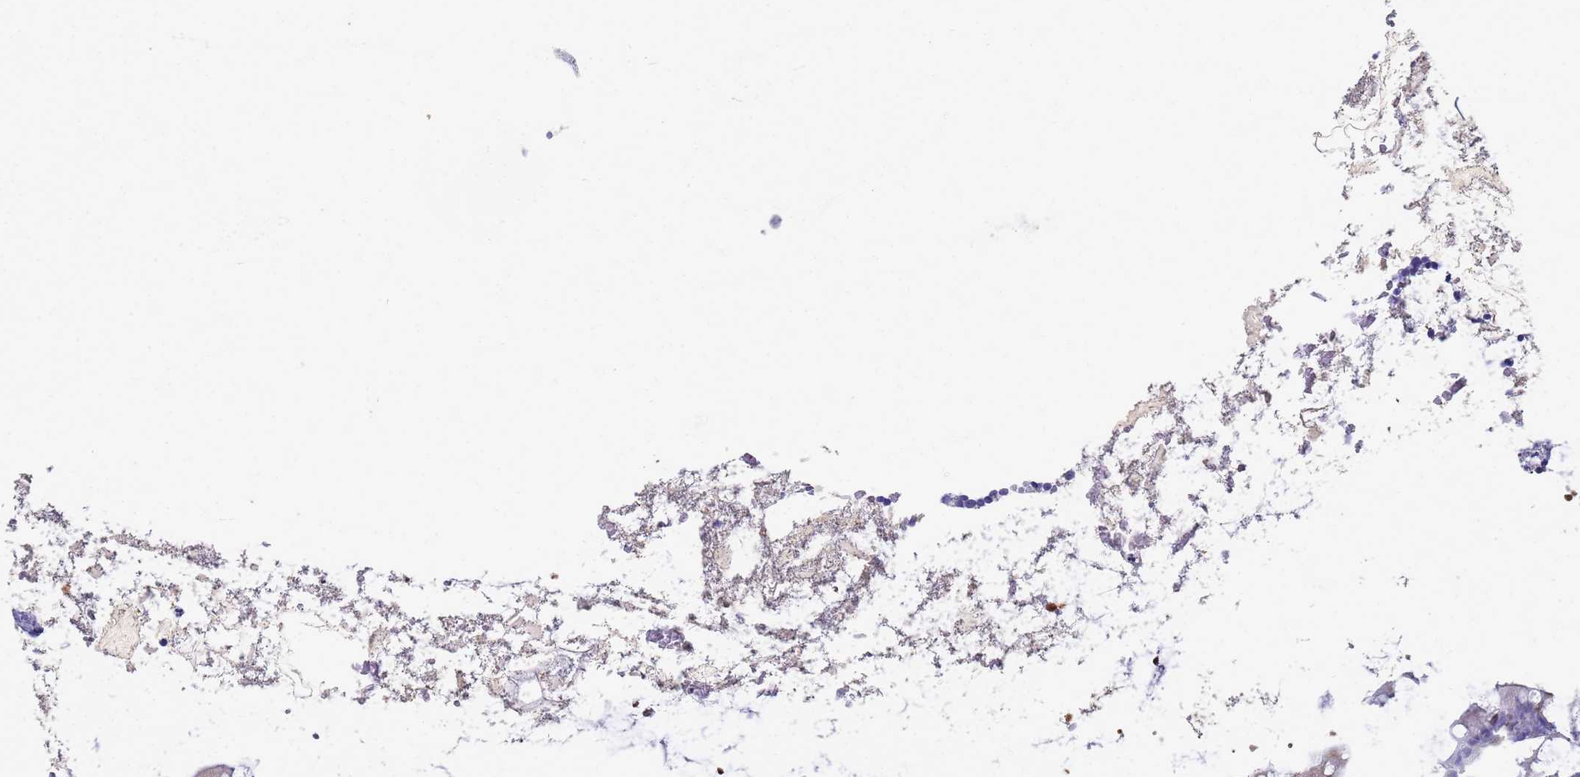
{"staining": {"intensity": "negative", "quantity": "none", "location": "none"}, "tissue": "appendix", "cell_type": "Glandular cells", "image_type": "normal", "snomed": [{"axis": "morphology", "description": "Normal tissue, NOS"}, {"axis": "topography", "description": "Appendix"}], "caption": "Appendix was stained to show a protein in brown. There is no significant expression in glandular cells. (DAB (3,3'-diaminobenzidine) immunohistochemistry (IHC), high magnification).", "gene": "CKB", "patient": {"sex": "female", "age": 33}}